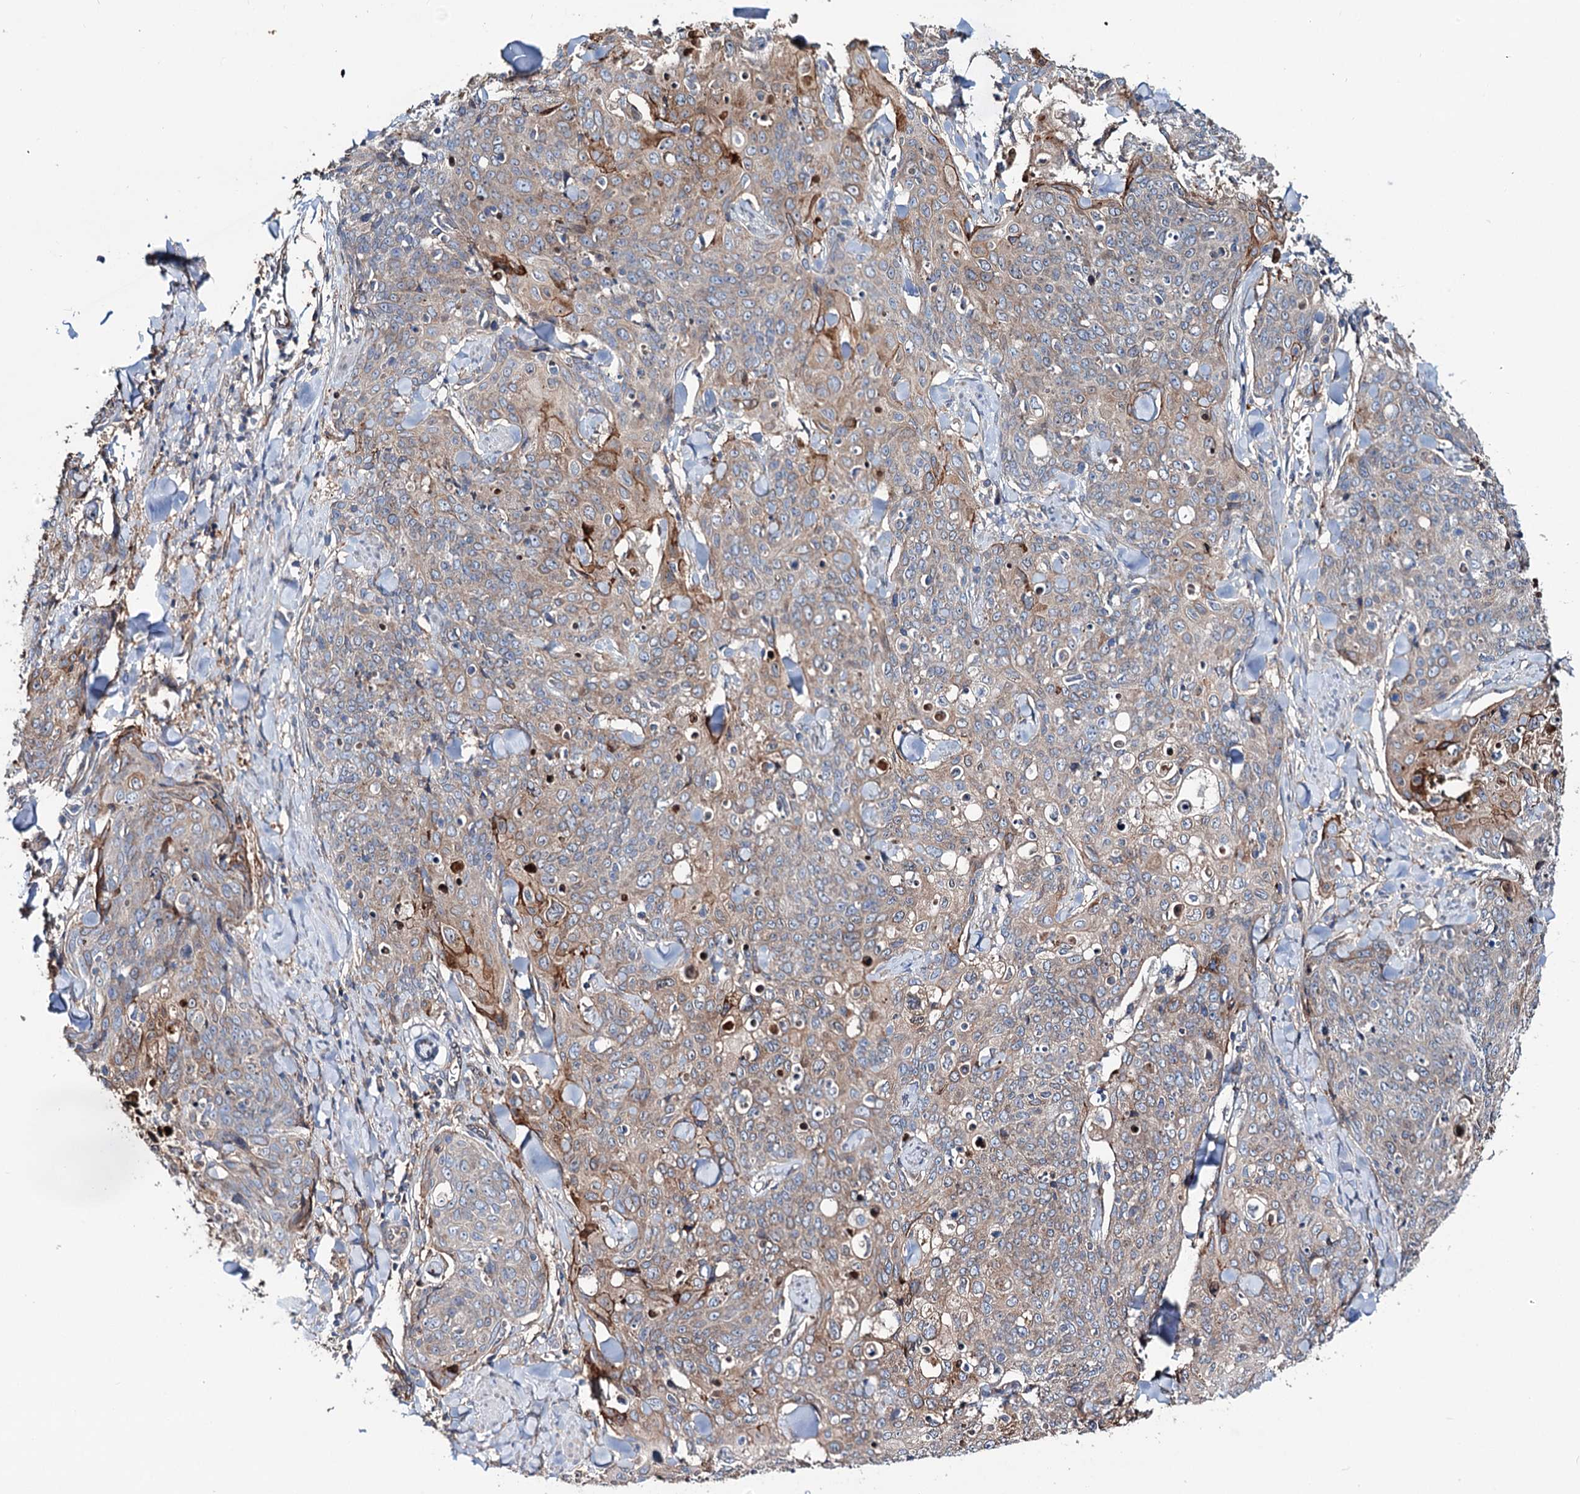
{"staining": {"intensity": "moderate", "quantity": "<25%", "location": "cytoplasmic/membranous"}, "tissue": "skin cancer", "cell_type": "Tumor cells", "image_type": "cancer", "snomed": [{"axis": "morphology", "description": "Squamous cell carcinoma, NOS"}, {"axis": "topography", "description": "Skin"}, {"axis": "topography", "description": "Vulva"}], "caption": "Brown immunohistochemical staining in human skin squamous cell carcinoma shows moderate cytoplasmic/membranous positivity in about <25% of tumor cells. (IHC, brightfield microscopy, high magnification).", "gene": "PTDSS2", "patient": {"sex": "female", "age": 85}}